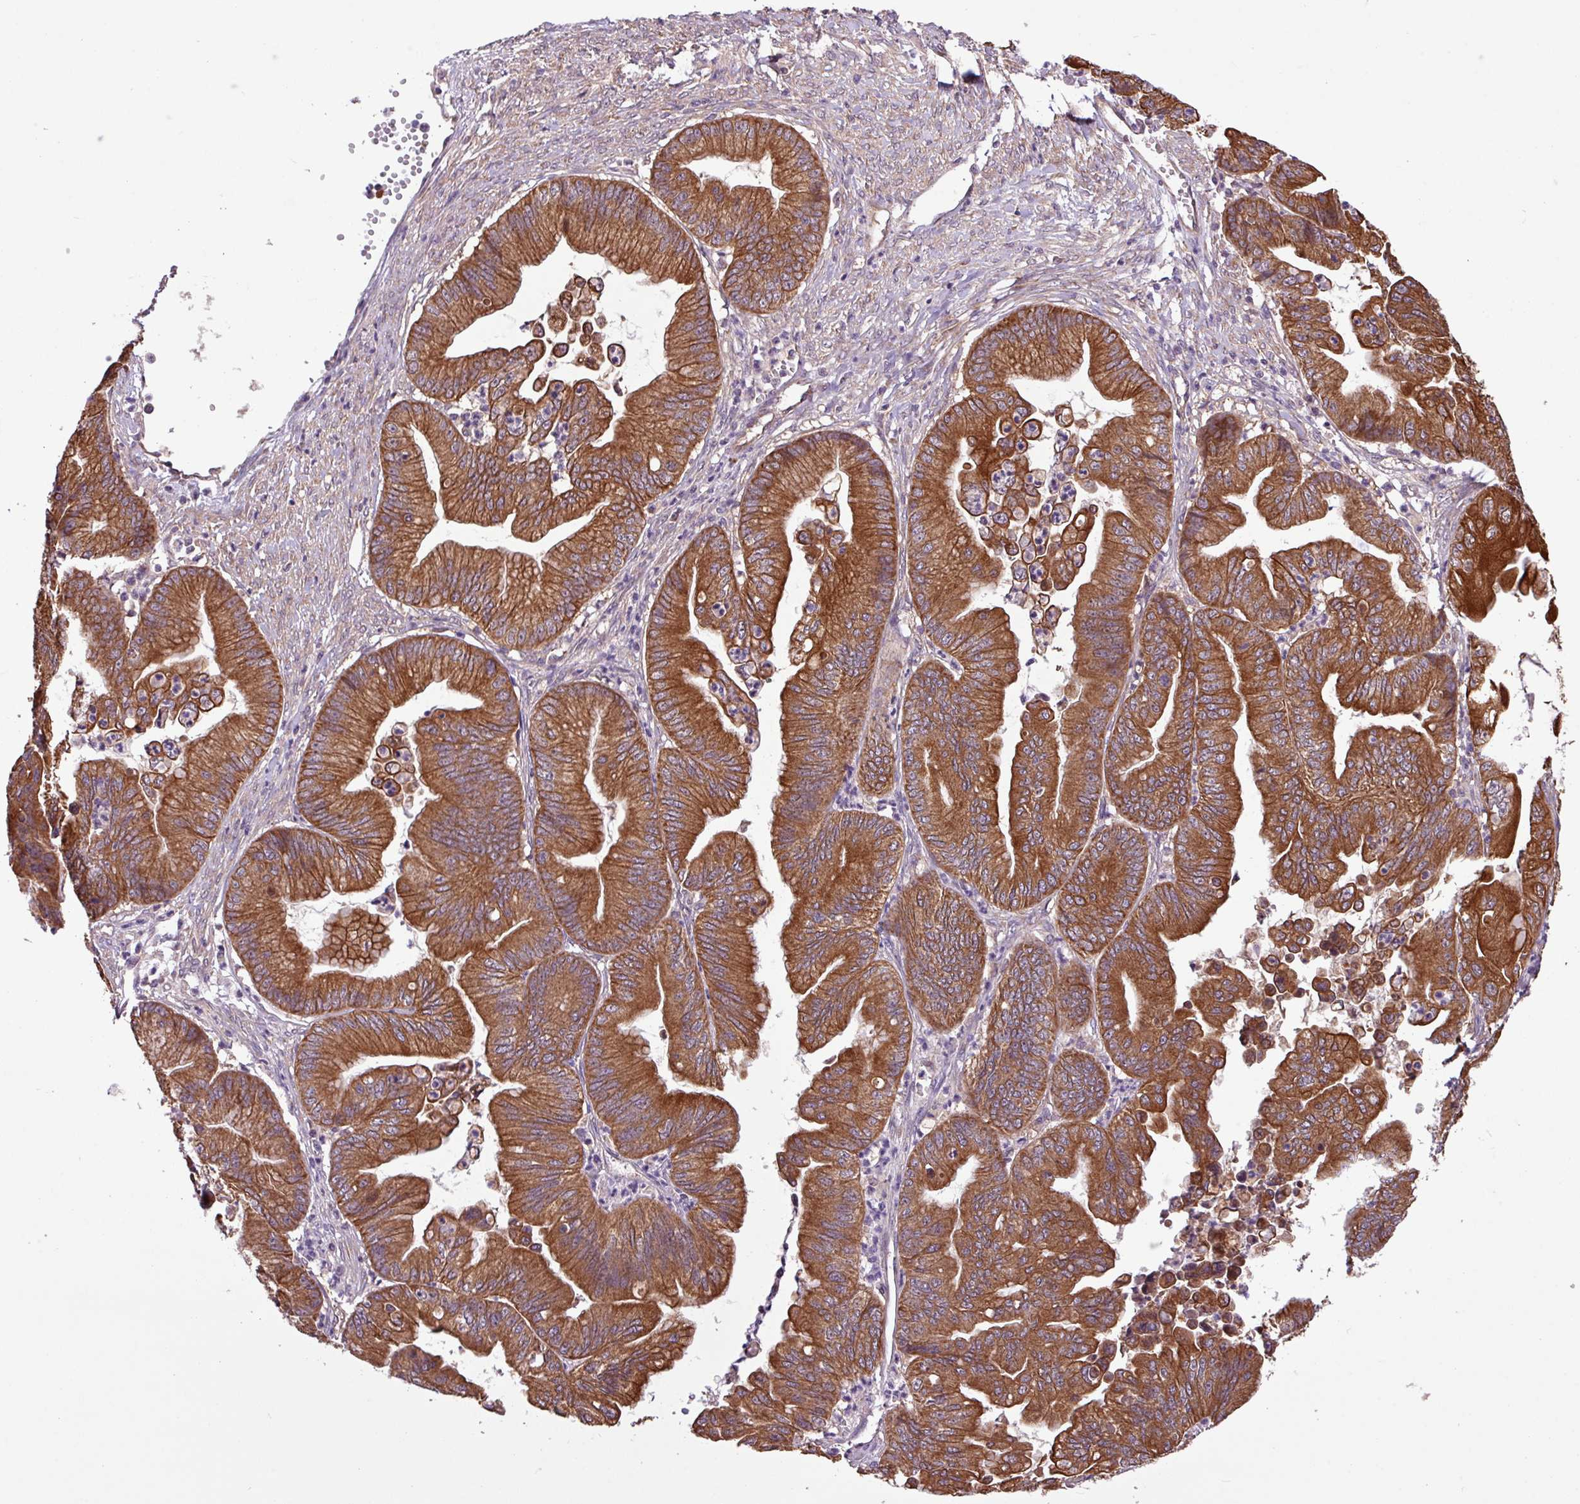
{"staining": {"intensity": "strong", "quantity": ">75%", "location": "cytoplasmic/membranous"}, "tissue": "ovarian cancer", "cell_type": "Tumor cells", "image_type": "cancer", "snomed": [{"axis": "morphology", "description": "Cystadenocarcinoma, mucinous, NOS"}, {"axis": "topography", "description": "Ovary"}], "caption": "Immunohistochemistry micrograph of neoplastic tissue: human ovarian cancer (mucinous cystadenocarcinoma) stained using IHC displays high levels of strong protein expression localized specifically in the cytoplasmic/membranous of tumor cells, appearing as a cytoplasmic/membranous brown color.", "gene": "TIMM10B", "patient": {"sex": "female", "age": 71}}